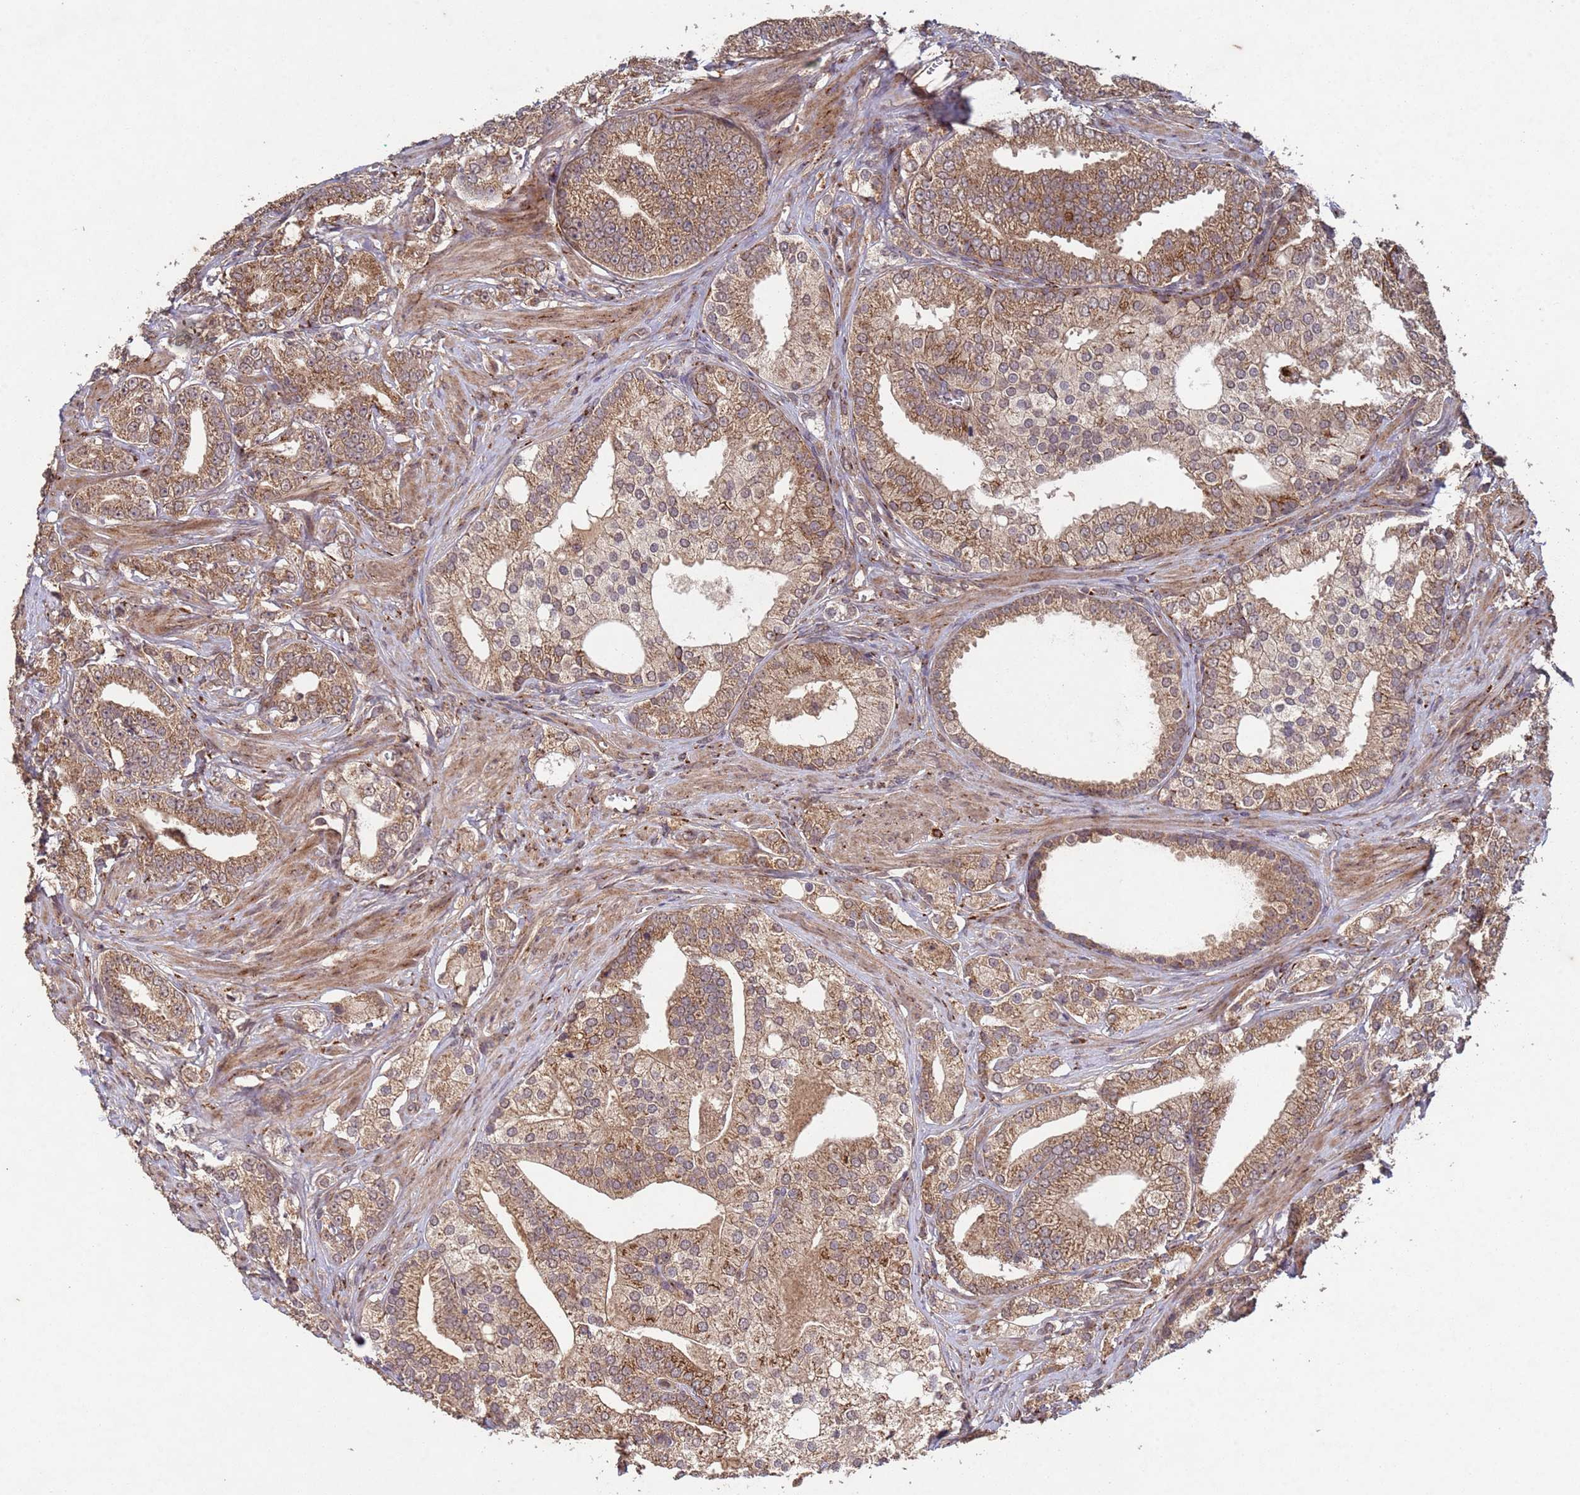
{"staining": {"intensity": "moderate", "quantity": ">75%", "location": "cytoplasmic/membranous"}, "tissue": "prostate cancer", "cell_type": "Tumor cells", "image_type": "cancer", "snomed": [{"axis": "morphology", "description": "Adenocarcinoma, High grade"}, {"axis": "topography", "description": "Prostate"}], "caption": "Prostate high-grade adenocarcinoma stained with a protein marker demonstrates moderate staining in tumor cells.", "gene": "FASTKD1", "patient": {"sex": "male", "age": 50}}